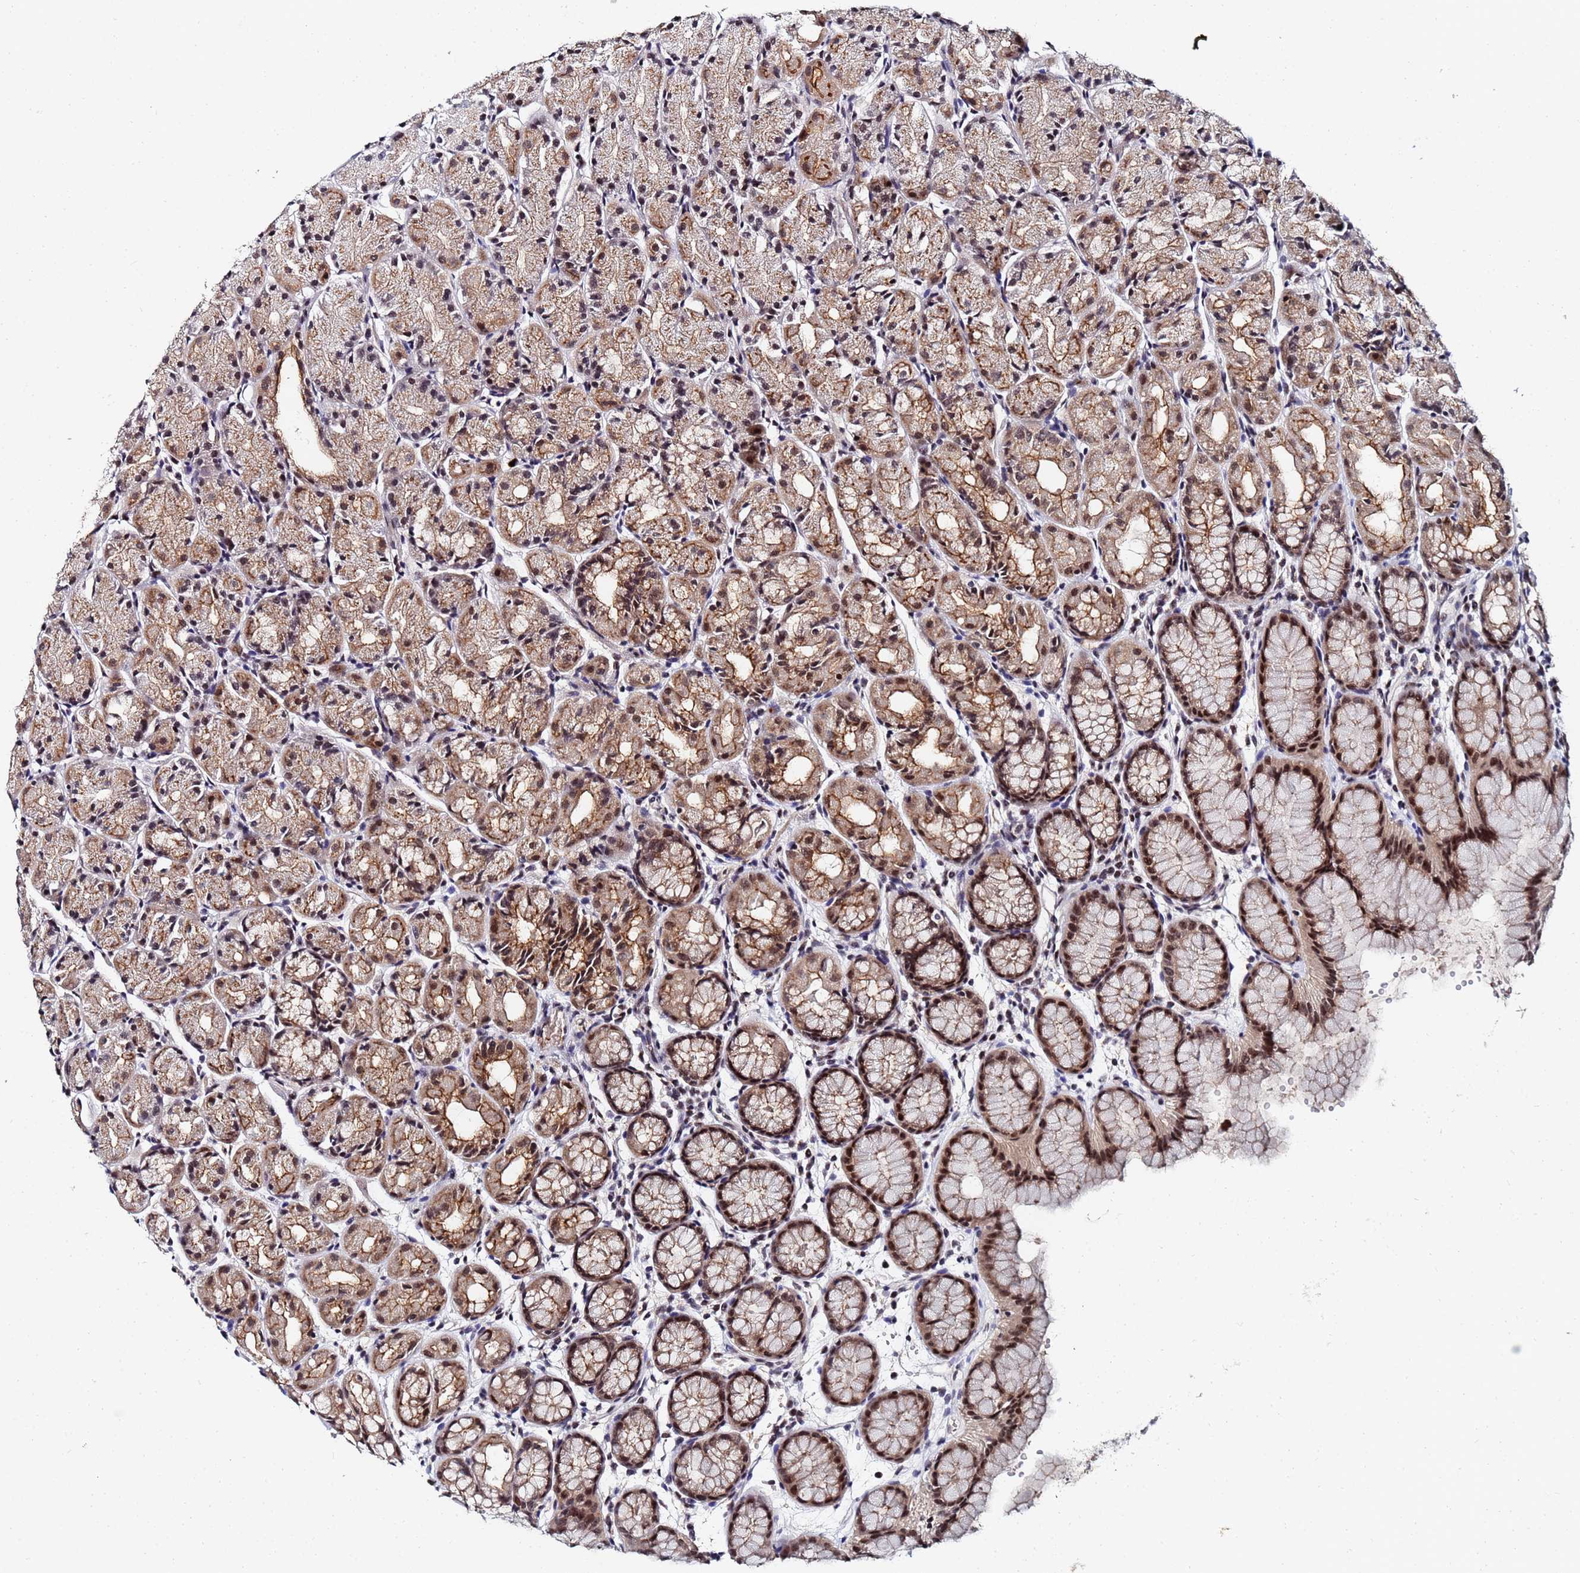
{"staining": {"intensity": "moderate", "quantity": ">75%", "location": "cytoplasmic/membranous,nuclear"}, "tissue": "stomach", "cell_type": "Glandular cells", "image_type": "normal", "snomed": [{"axis": "morphology", "description": "Normal tissue, NOS"}, {"axis": "topography", "description": "Stomach, upper"}], "caption": "The immunohistochemical stain labels moderate cytoplasmic/membranous,nuclear expression in glandular cells of benign stomach.", "gene": "MTCL1", "patient": {"sex": "male", "age": 47}}